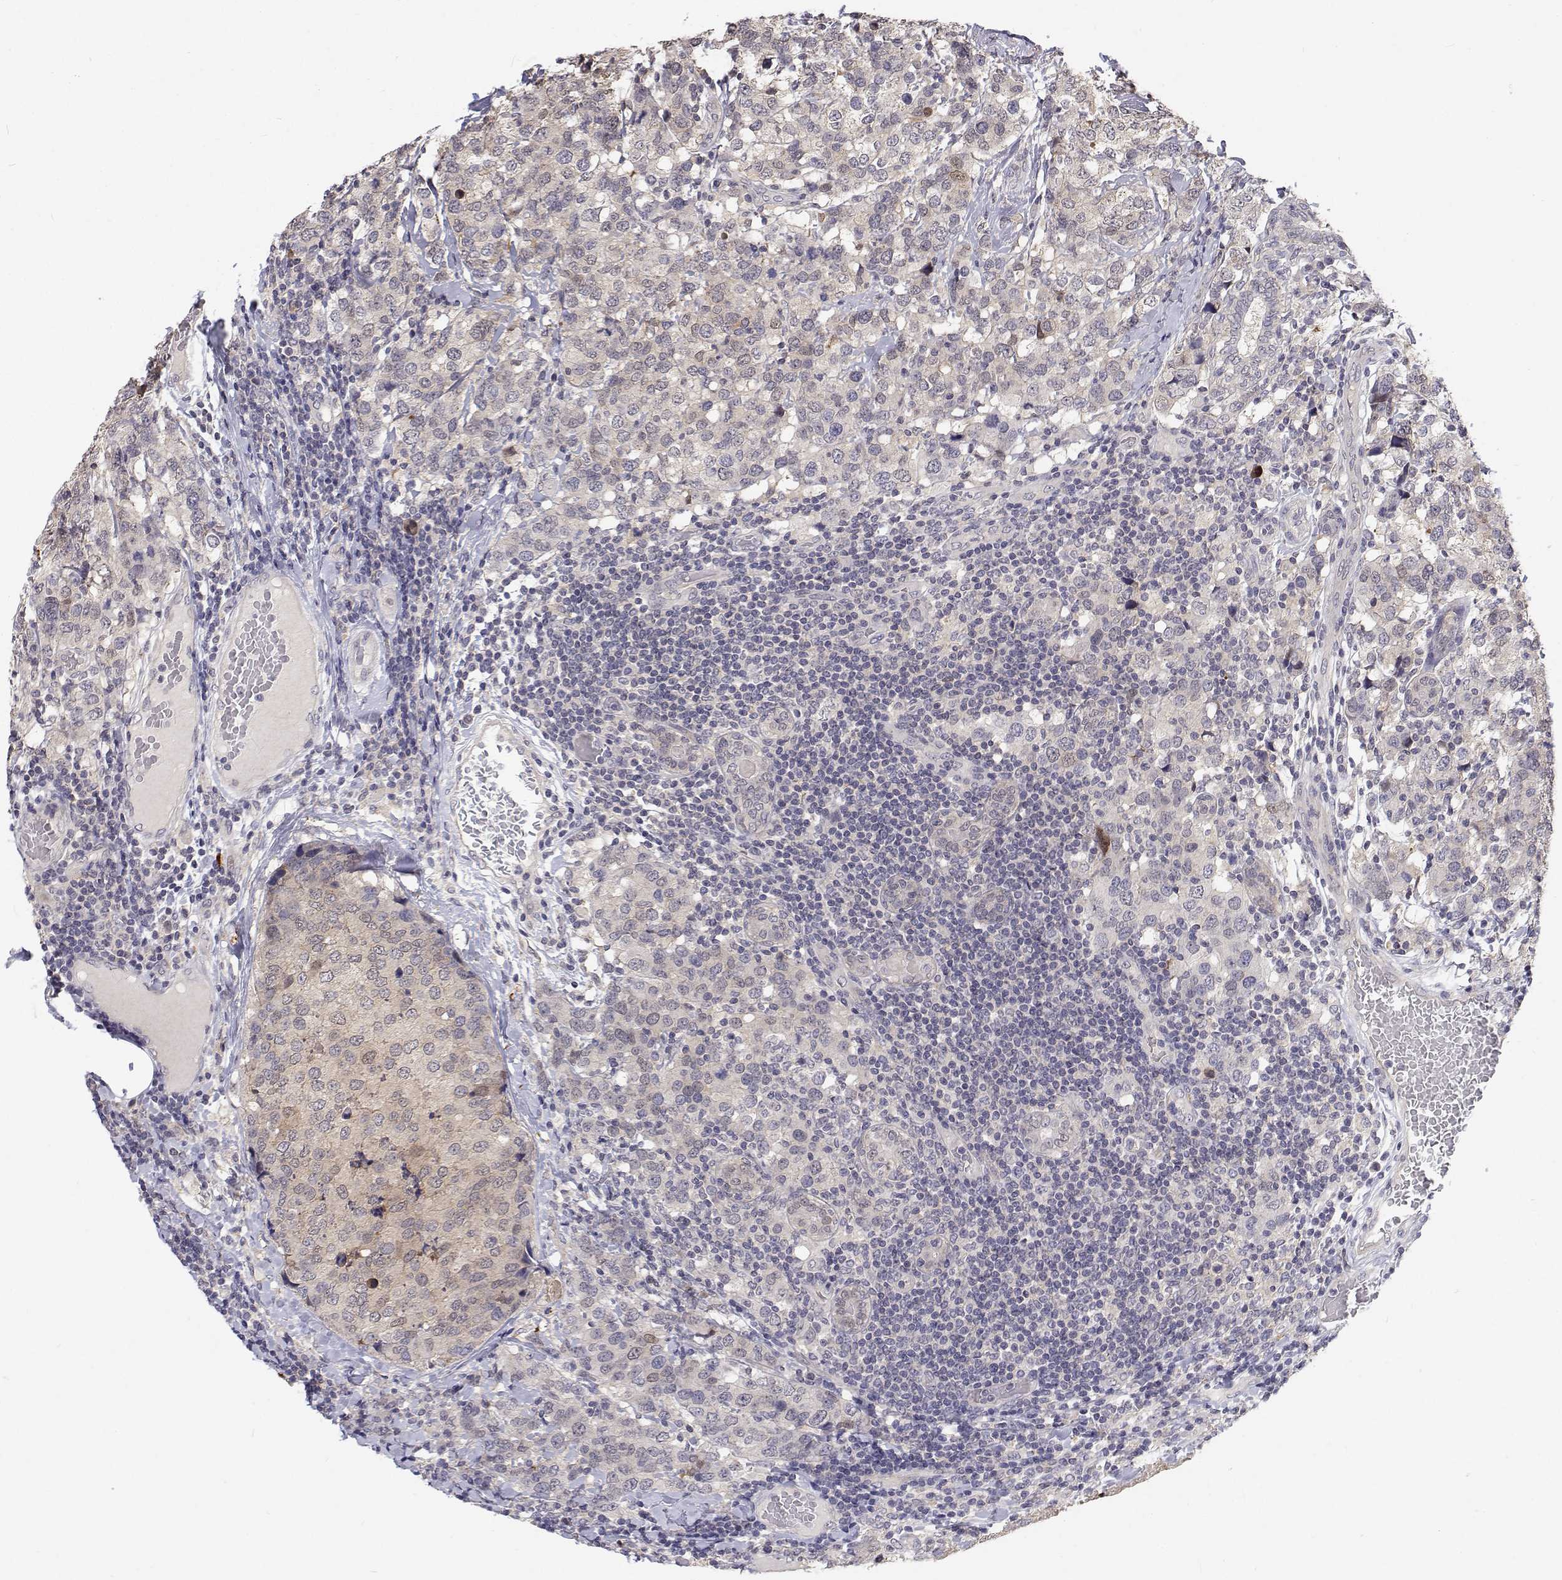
{"staining": {"intensity": "negative", "quantity": "none", "location": "none"}, "tissue": "breast cancer", "cell_type": "Tumor cells", "image_type": "cancer", "snomed": [{"axis": "morphology", "description": "Lobular carcinoma"}, {"axis": "topography", "description": "Breast"}], "caption": "There is no significant expression in tumor cells of lobular carcinoma (breast).", "gene": "MYPN", "patient": {"sex": "female", "age": 59}}